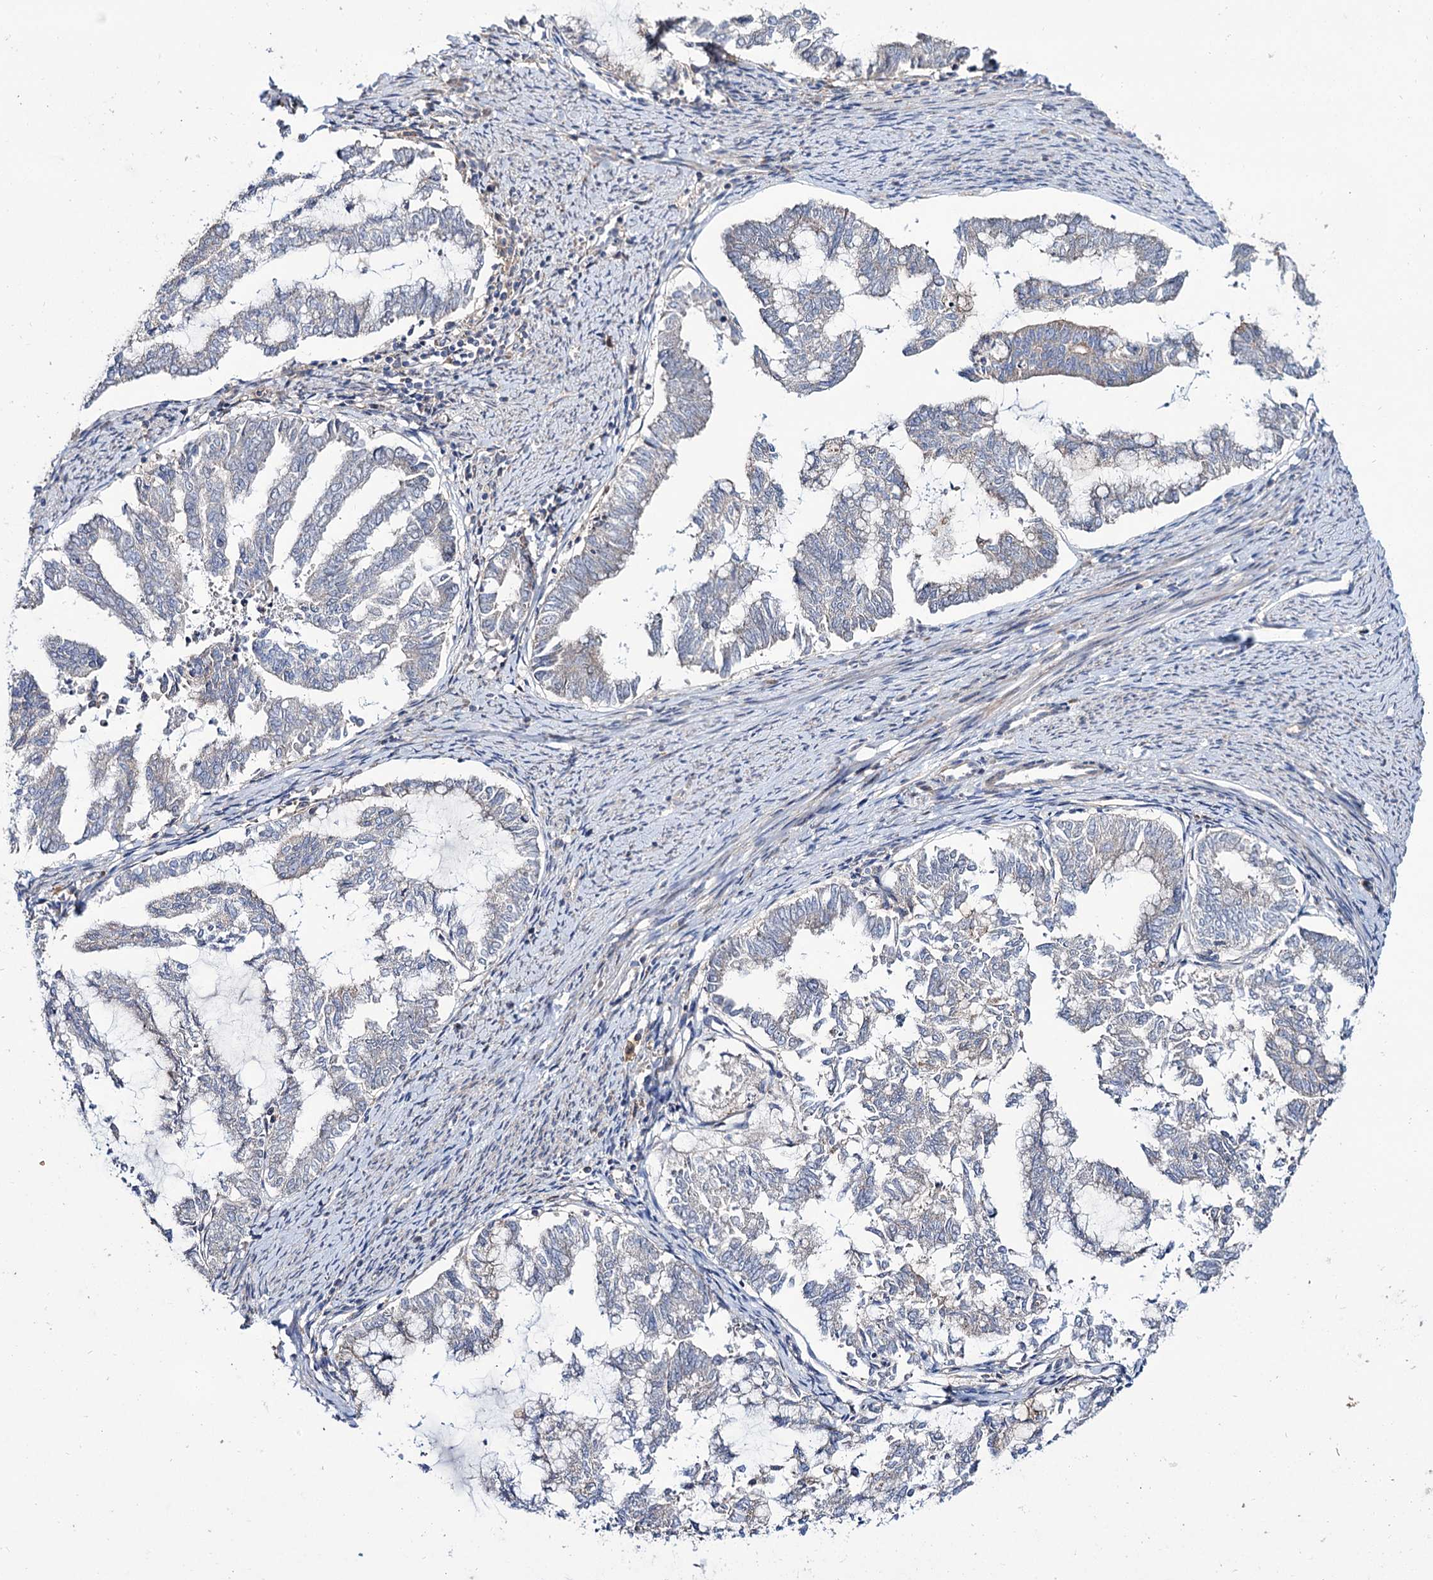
{"staining": {"intensity": "negative", "quantity": "none", "location": "none"}, "tissue": "endometrial cancer", "cell_type": "Tumor cells", "image_type": "cancer", "snomed": [{"axis": "morphology", "description": "Adenocarcinoma, NOS"}, {"axis": "topography", "description": "Endometrium"}], "caption": "IHC histopathology image of endometrial cancer stained for a protein (brown), which exhibits no expression in tumor cells.", "gene": "SEC24A", "patient": {"sex": "female", "age": 79}}